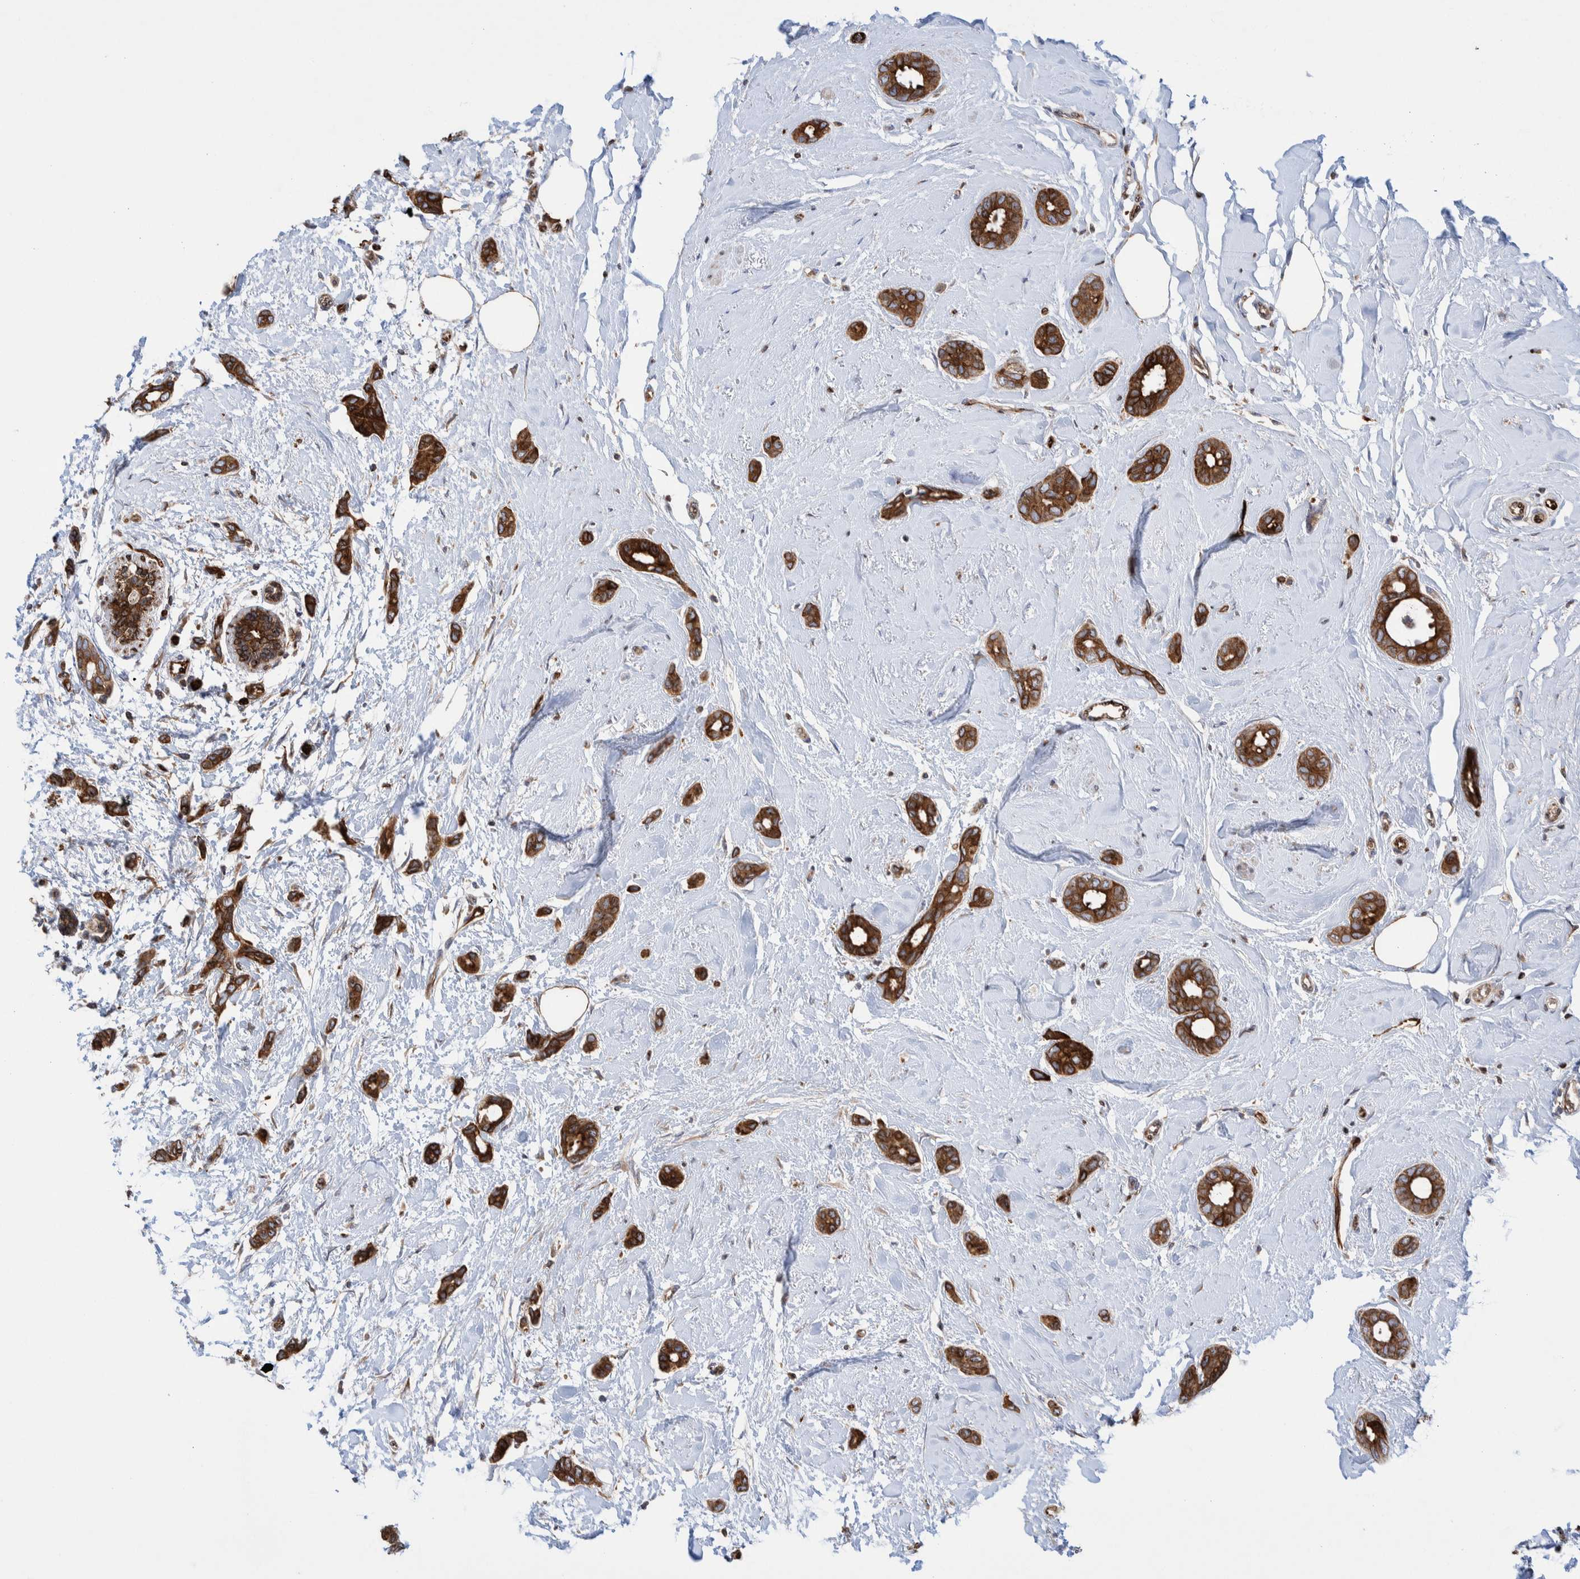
{"staining": {"intensity": "strong", "quantity": ">75%", "location": "cytoplasmic/membranous"}, "tissue": "breast cancer", "cell_type": "Tumor cells", "image_type": "cancer", "snomed": [{"axis": "morphology", "description": "Duct carcinoma"}, {"axis": "topography", "description": "Breast"}], "caption": "Immunohistochemistry of breast invasive ductal carcinoma reveals high levels of strong cytoplasmic/membranous staining in approximately >75% of tumor cells.", "gene": "THEM6", "patient": {"sex": "female", "age": 55}}